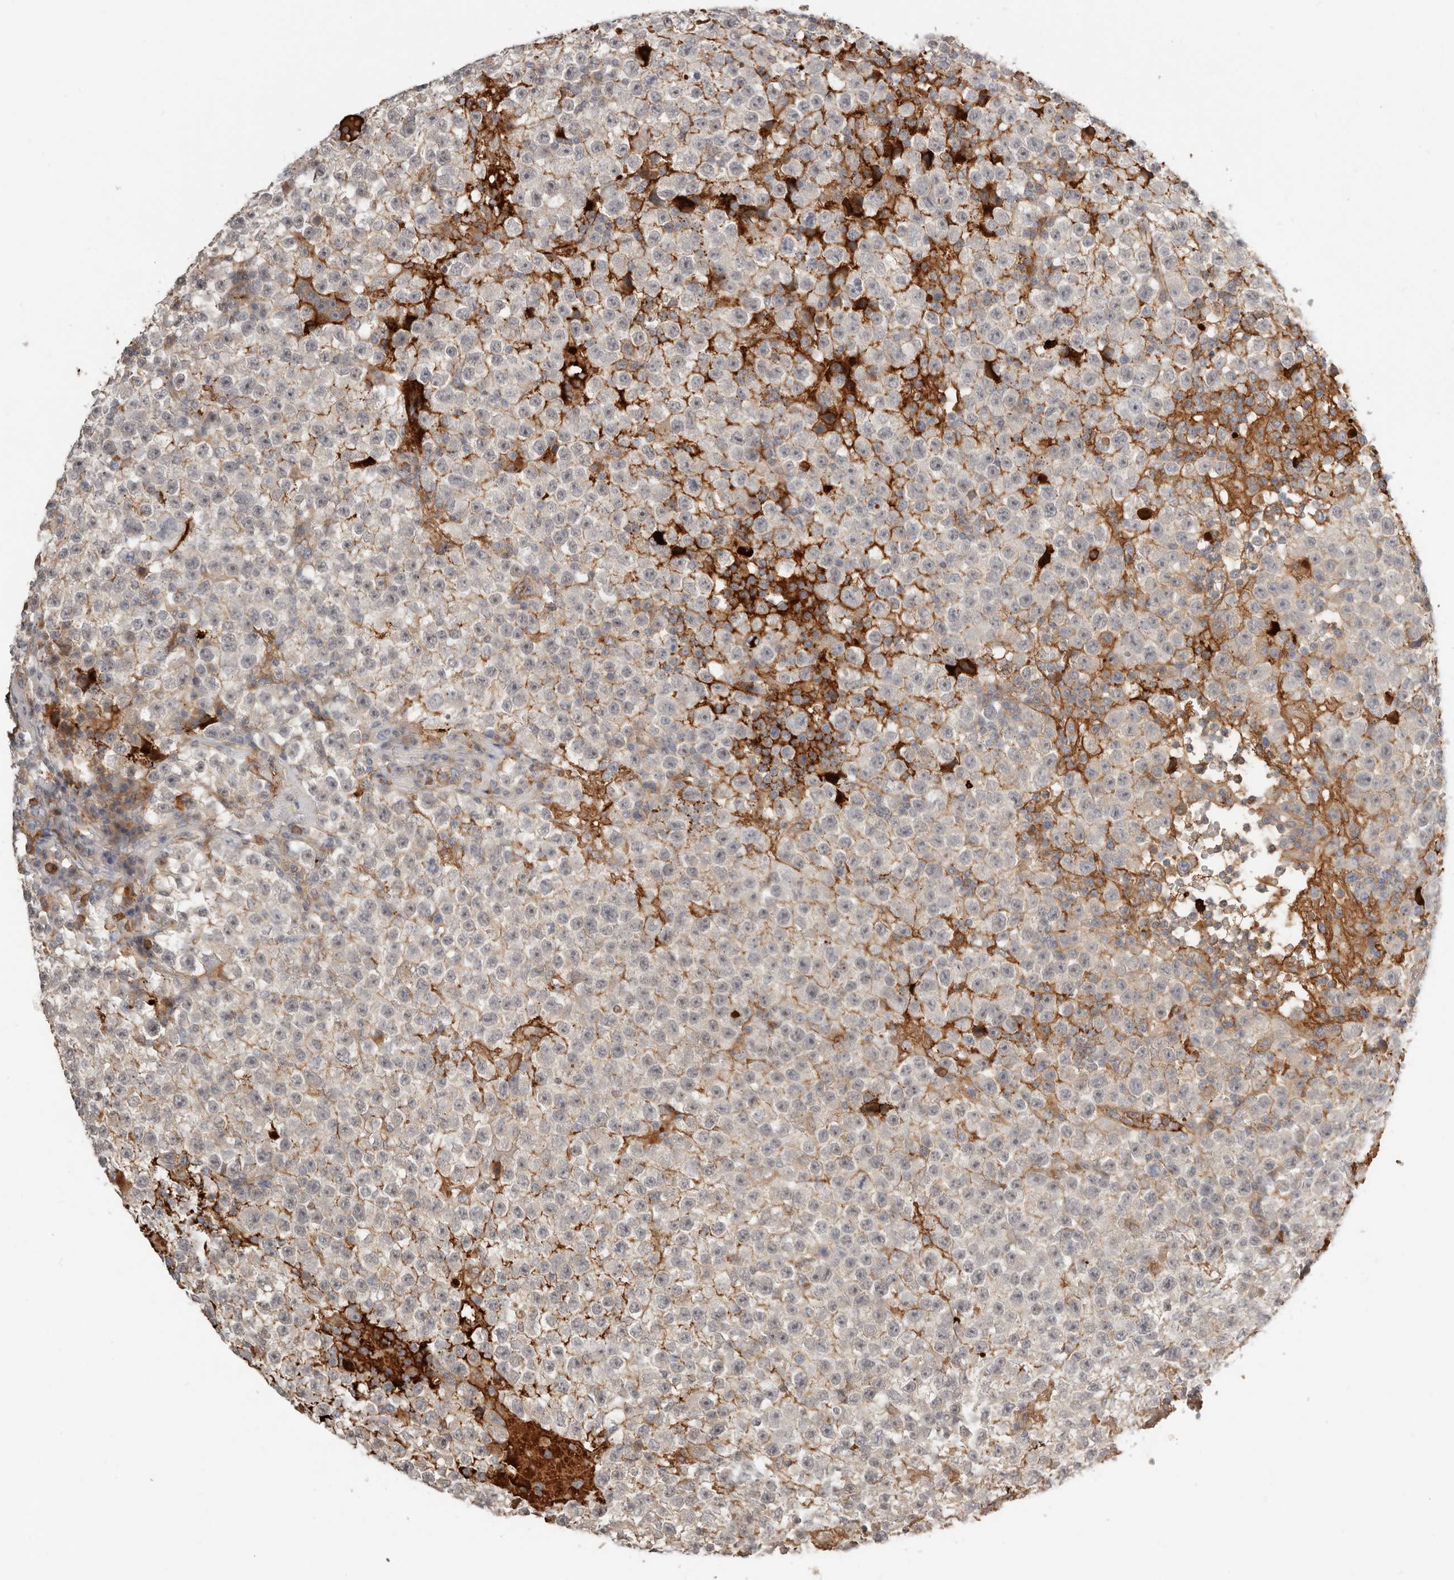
{"staining": {"intensity": "negative", "quantity": "none", "location": "none"}, "tissue": "testis cancer", "cell_type": "Tumor cells", "image_type": "cancer", "snomed": [{"axis": "morphology", "description": "Seminoma, NOS"}, {"axis": "topography", "description": "Testis"}], "caption": "Immunohistochemistry (IHC) micrograph of neoplastic tissue: human seminoma (testis) stained with DAB displays no significant protein staining in tumor cells.", "gene": "MTFR2", "patient": {"sex": "male", "age": 22}}